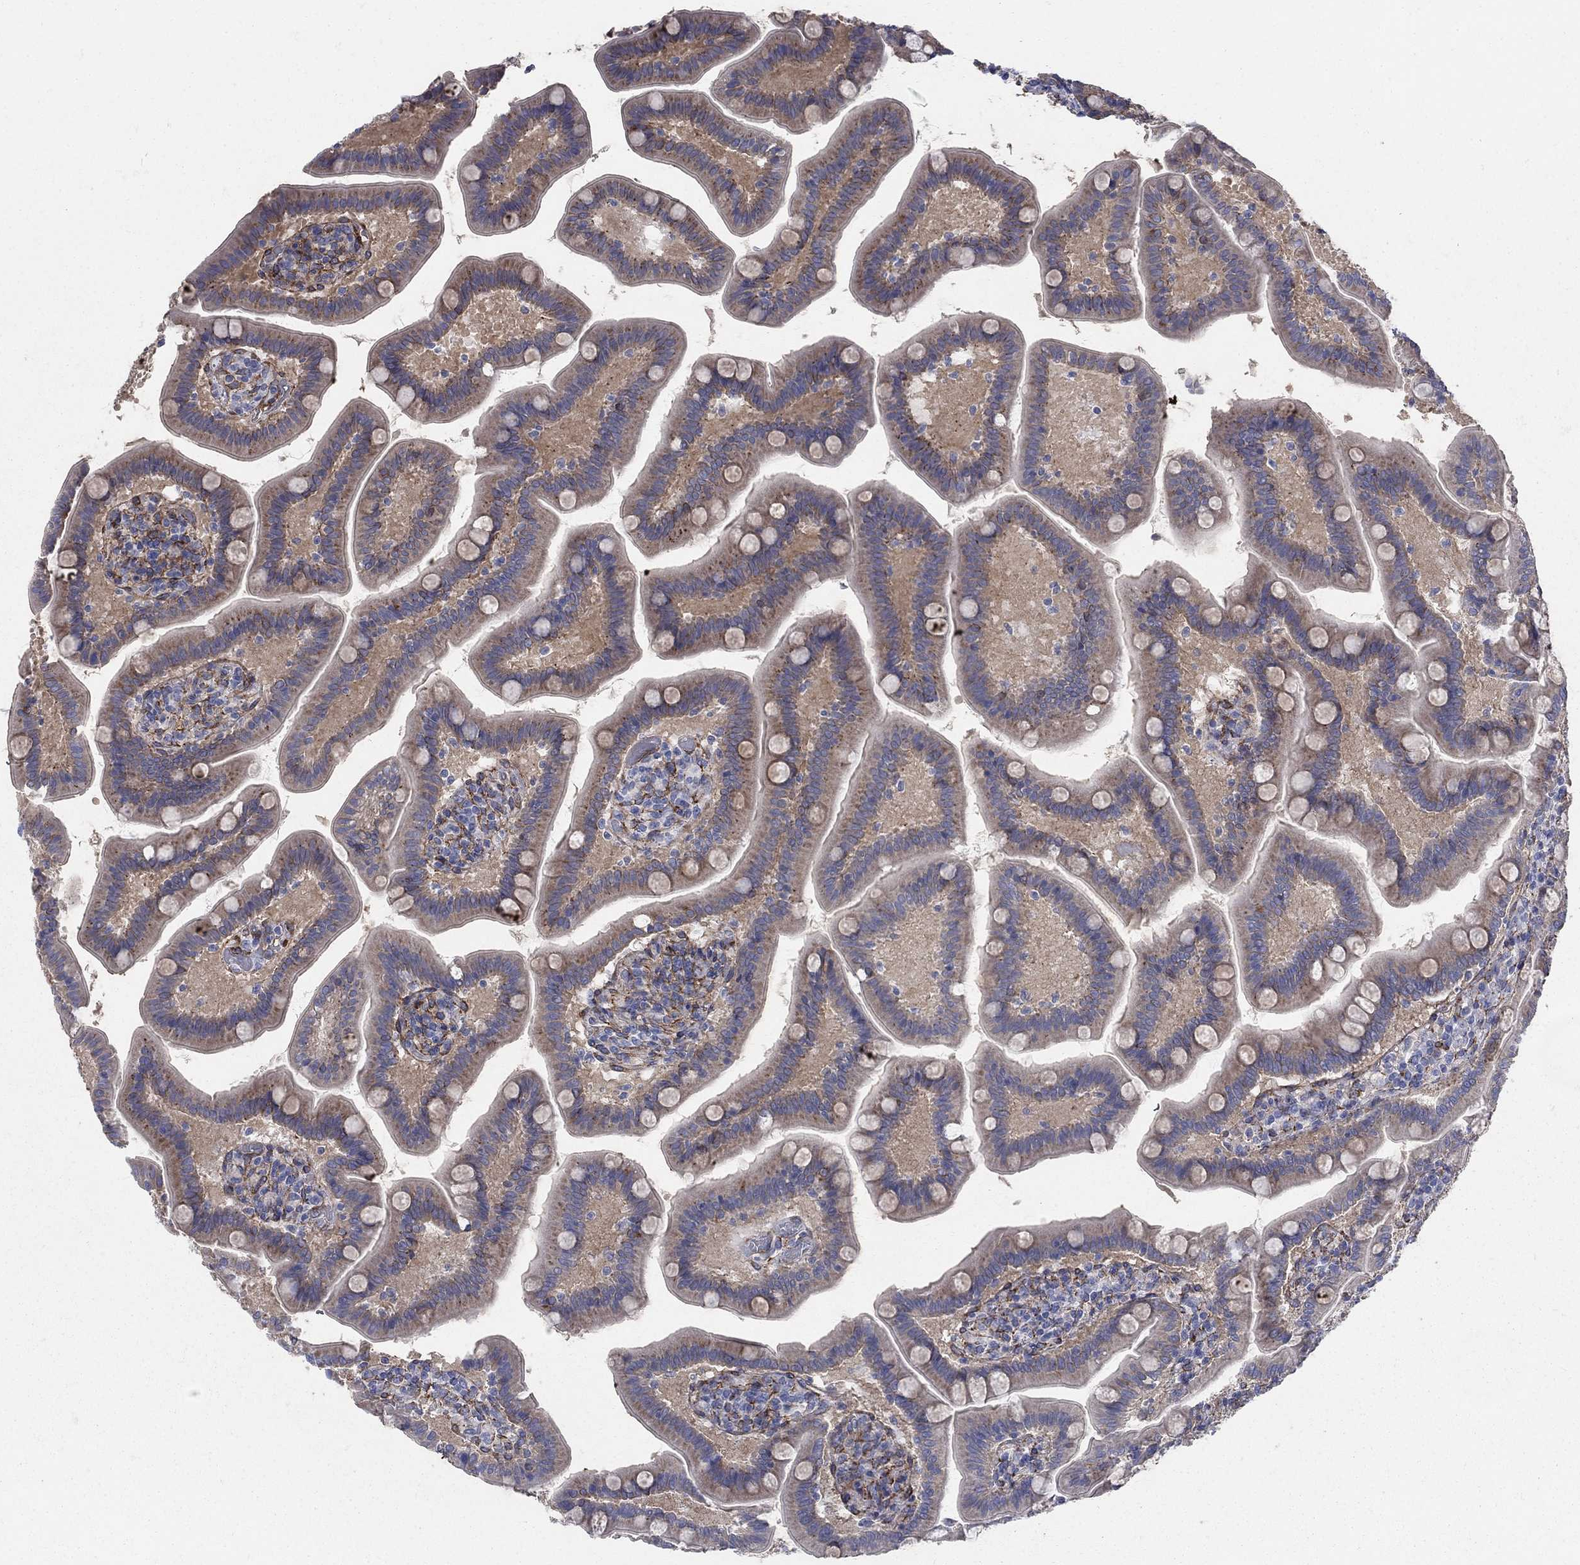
{"staining": {"intensity": "moderate", "quantity": "25%-75%", "location": "cytoplasmic/membranous"}, "tissue": "small intestine", "cell_type": "Glandular cells", "image_type": "normal", "snomed": [{"axis": "morphology", "description": "Normal tissue, NOS"}, {"axis": "topography", "description": "Small intestine"}], "caption": "The micrograph displays immunohistochemical staining of normal small intestine. There is moderate cytoplasmic/membranous expression is present in about 25%-75% of glandular cells.", "gene": "SEPTIN8", "patient": {"sex": "male", "age": 66}}